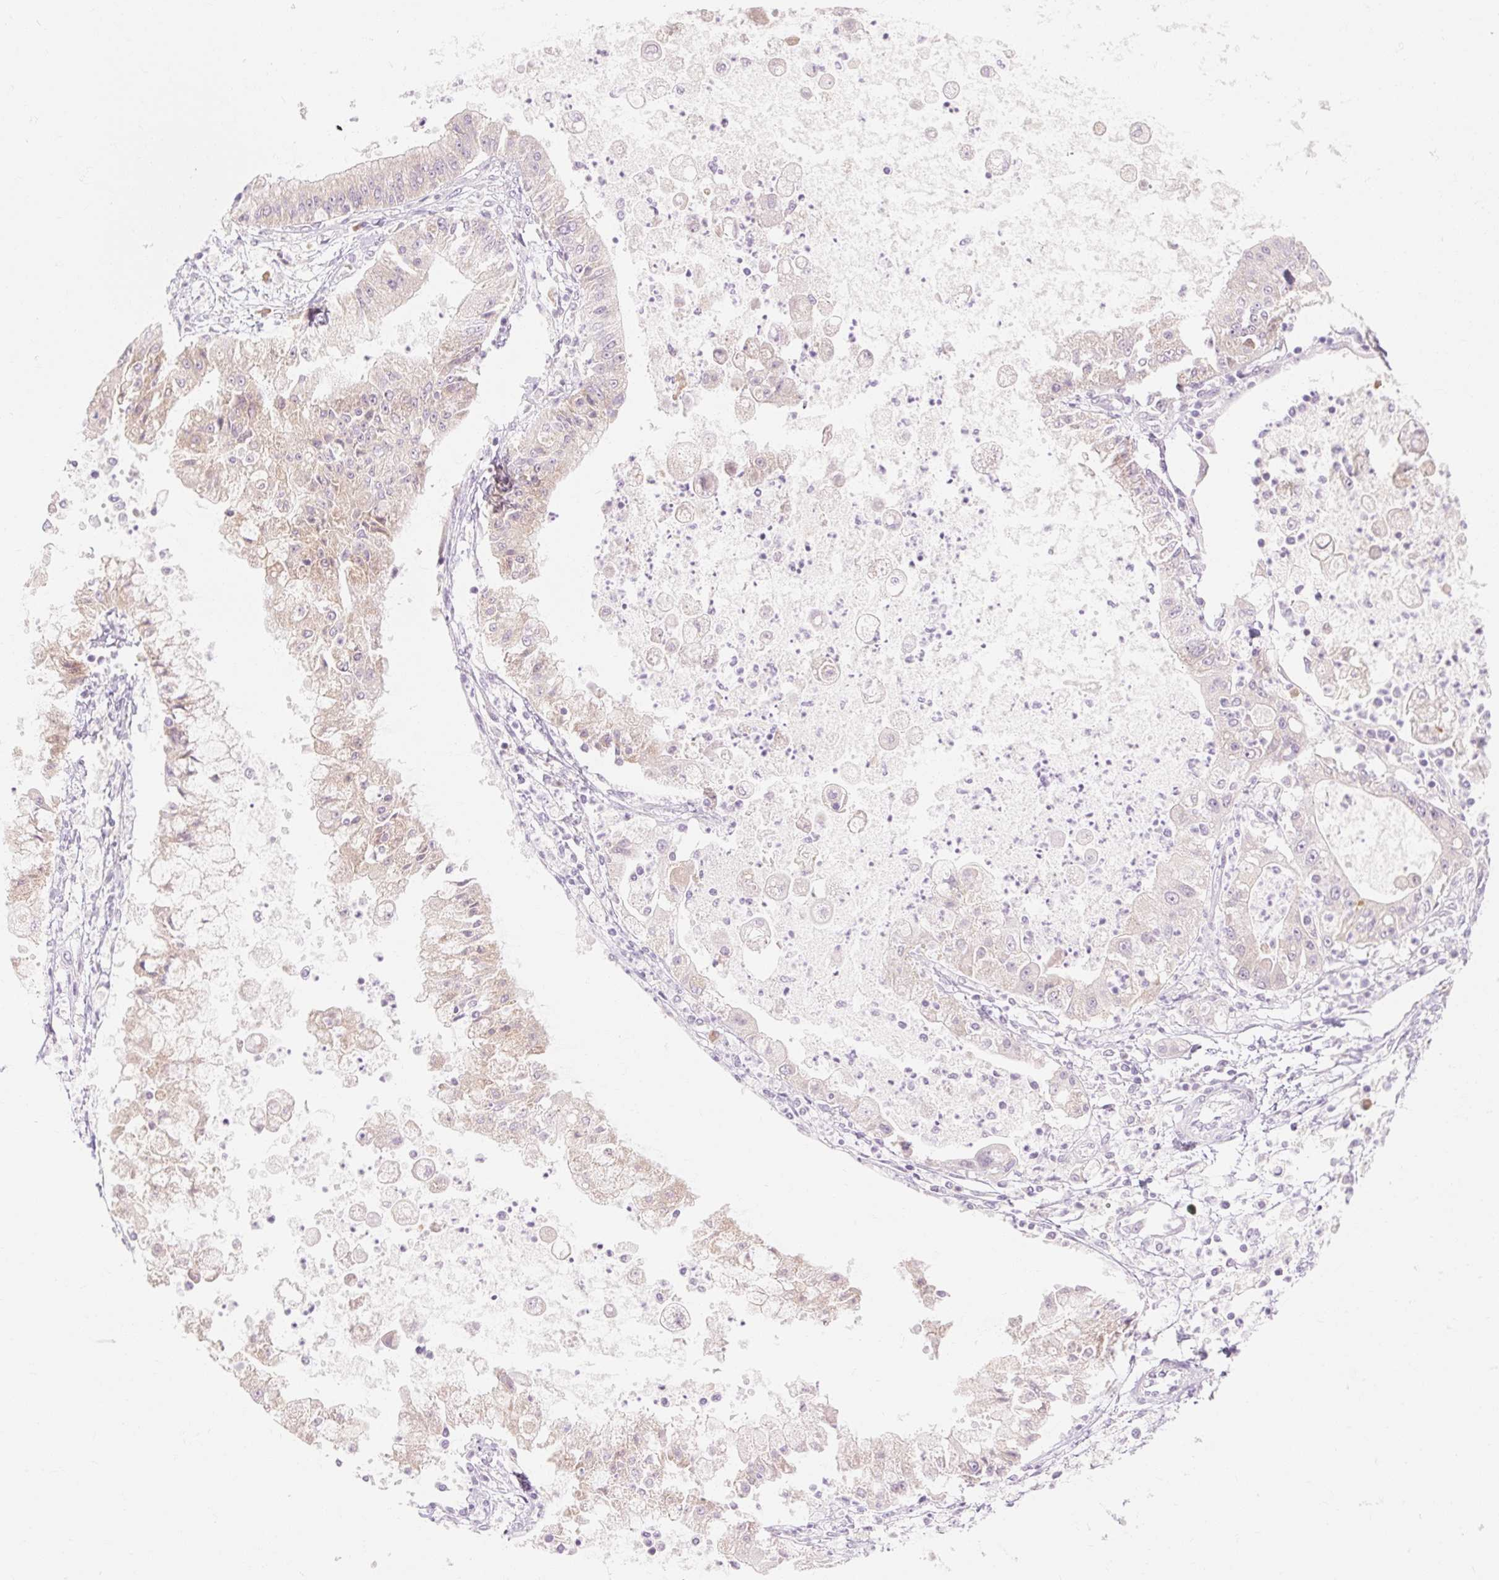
{"staining": {"intensity": "weak", "quantity": "<25%", "location": "cytoplasmic/membranous"}, "tissue": "ovarian cancer", "cell_type": "Tumor cells", "image_type": "cancer", "snomed": [{"axis": "morphology", "description": "Cystadenocarcinoma, mucinous, NOS"}, {"axis": "topography", "description": "Ovary"}], "caption": "The histopathology image shows no staining of tumor cells in ovarian mucinous cystadenocarcinoma.", "gene": "MYO1D", "patient": {"sex": "female", "age": 70}}